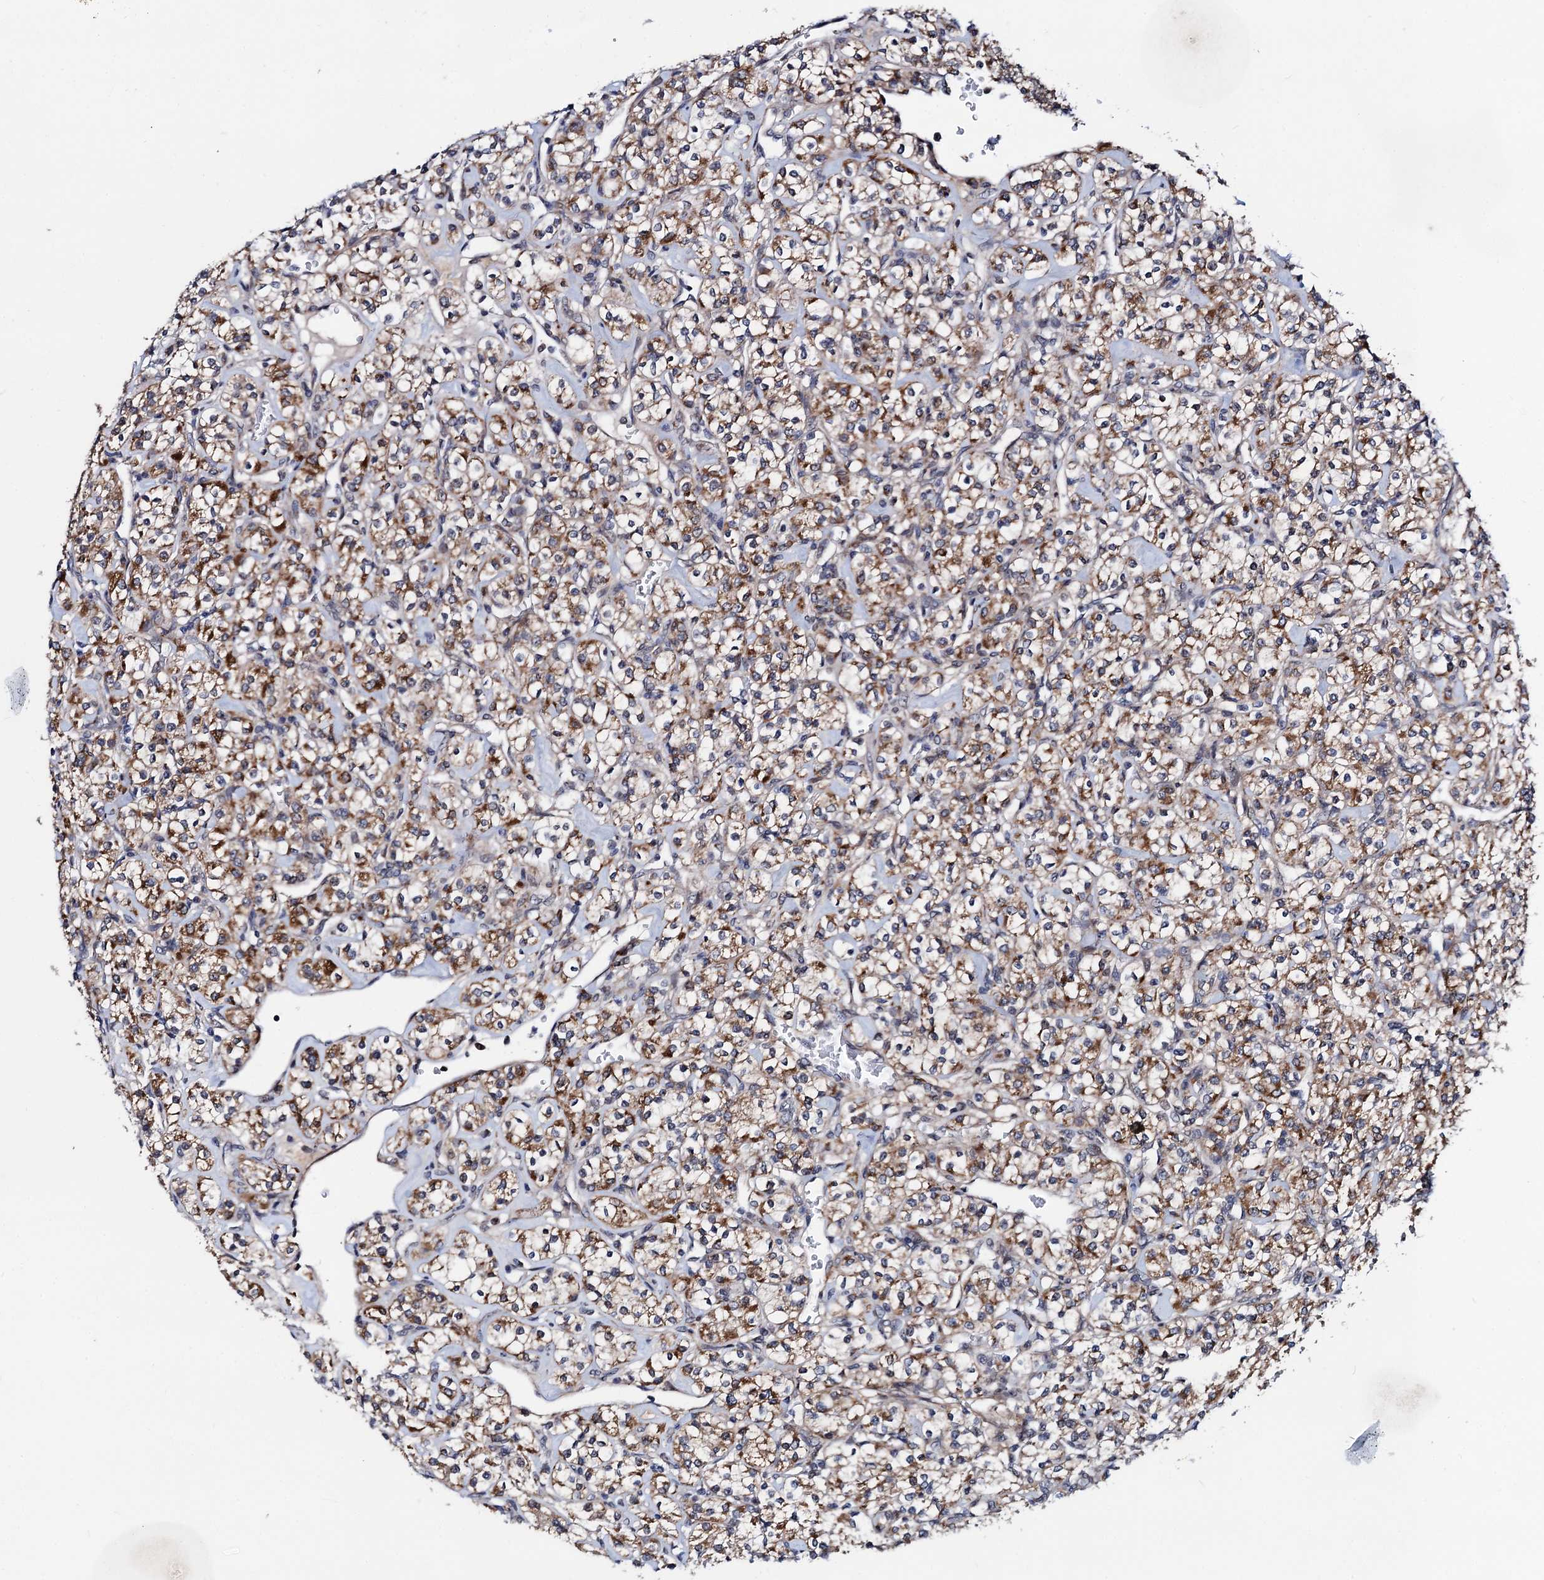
{"staining": {"intensity": "moderate", "quantity": ">75%", "location": "cytoplasmic/membranous"}, "tissue": "renal cancer", "cell_type": "Tumor cells", "image_type": "cancer", "snomed": [{"axis": "morphology", "description": "Adenocarcinoma, NOS"}, {"axis": "topography", "description": "Kidney"}], "caption": "This micrograph displays renal cancer (adenocarcinoma) stained with IHC to label a protein in brown. The cytoplasmic/membranous of tumor cells show moderate positivity for the protein. Nuclei are counter-stained blue.", "gene": "COA4", "patient": {"sex": "male", "age": 77}}